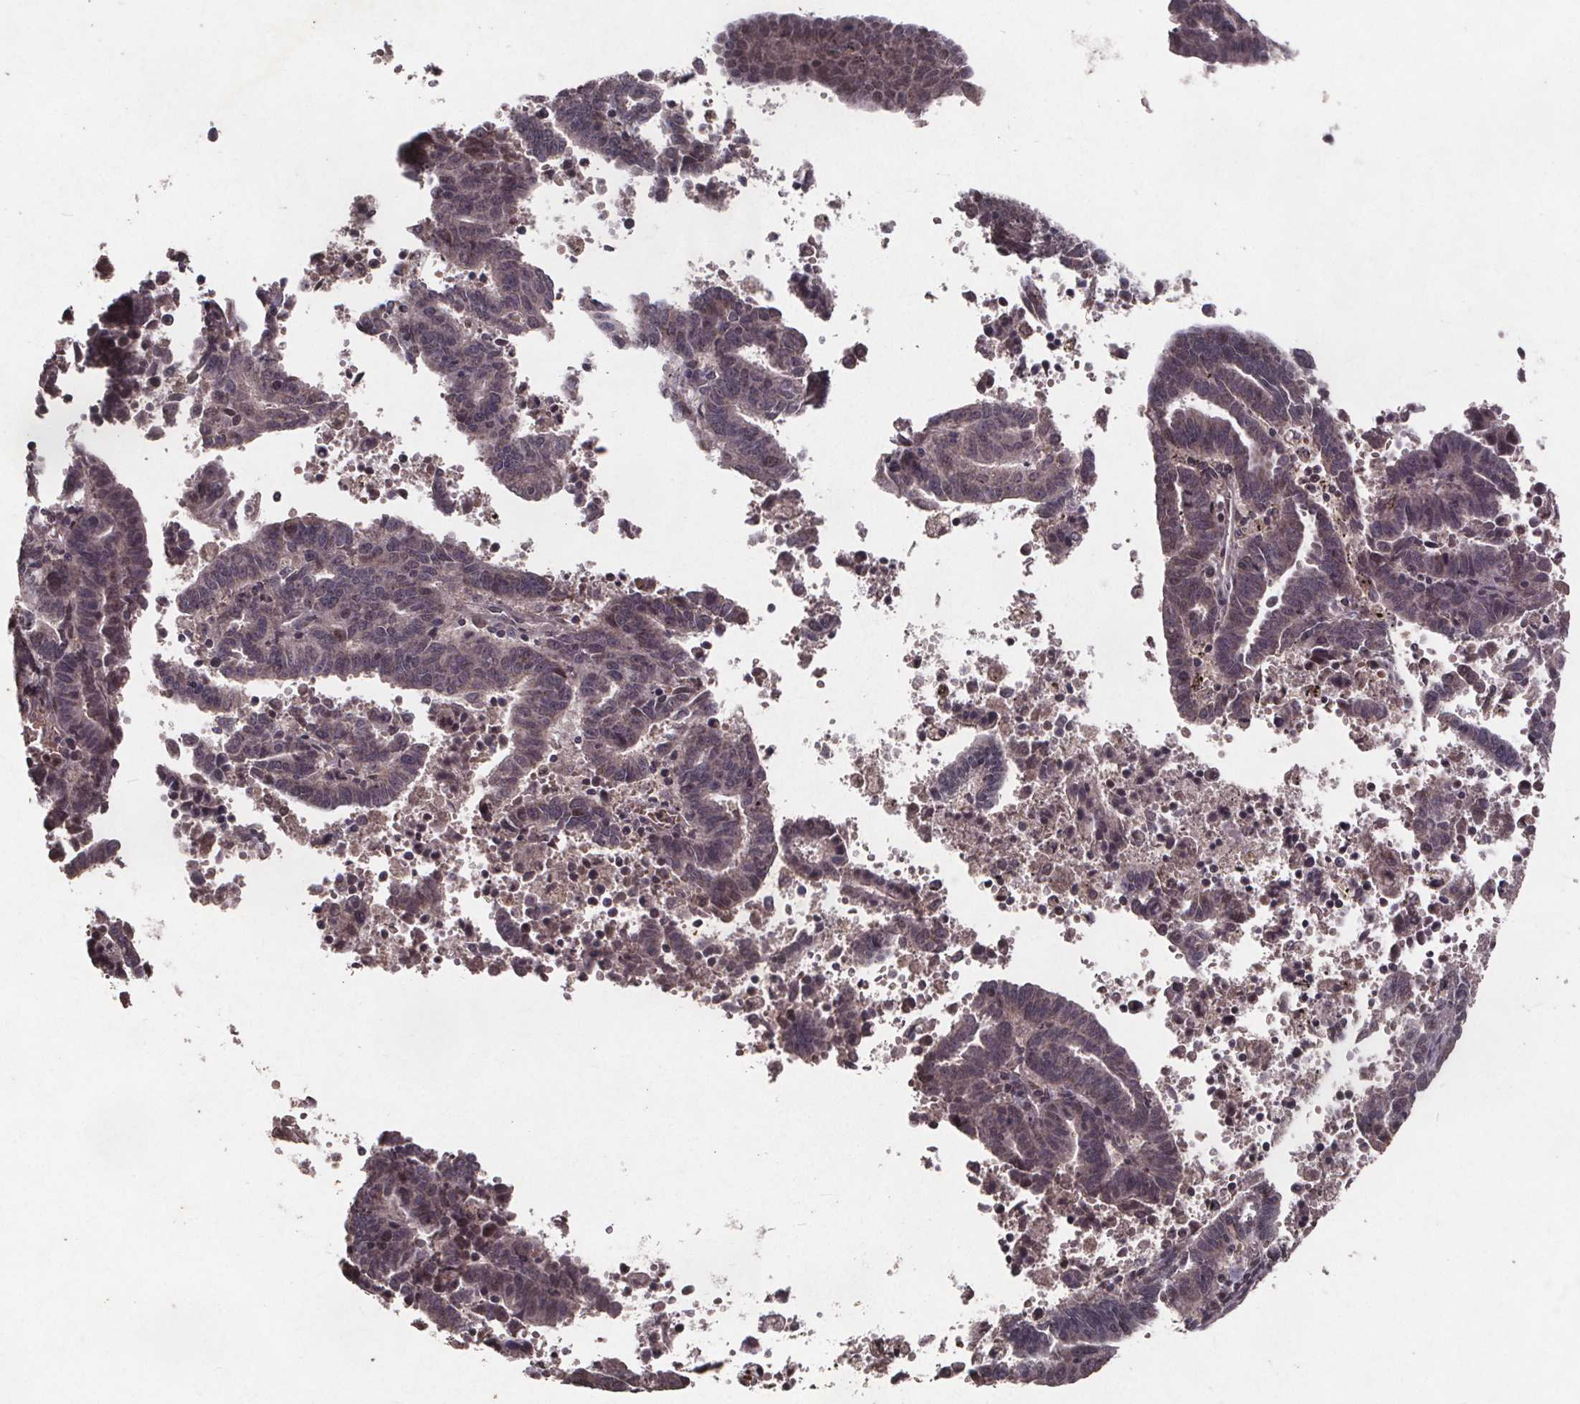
{"staining": {"intensity": "weak", "quantity": "<25%", "location": "nuclear"}, "tissue": "endometrial cancer", "cell_type": "Tumor cells", "image_type": "cancer", "snomed": [{"axis": "morphology", "description": "Adenocarcinoma, NOS"}, {"axis": "topography", "description": "Uterus"}], "caption": "DAB (3,3'-diaminobenzidine) immunohistochemical staining of adenocarcinoma (endometrial) shows no significant positivity in tumor cells. (DAB IHC visualized using brightfield microscopy, high magnification).", "gene": "GPX3", "patient": {"sex": "female", "age": 83}}